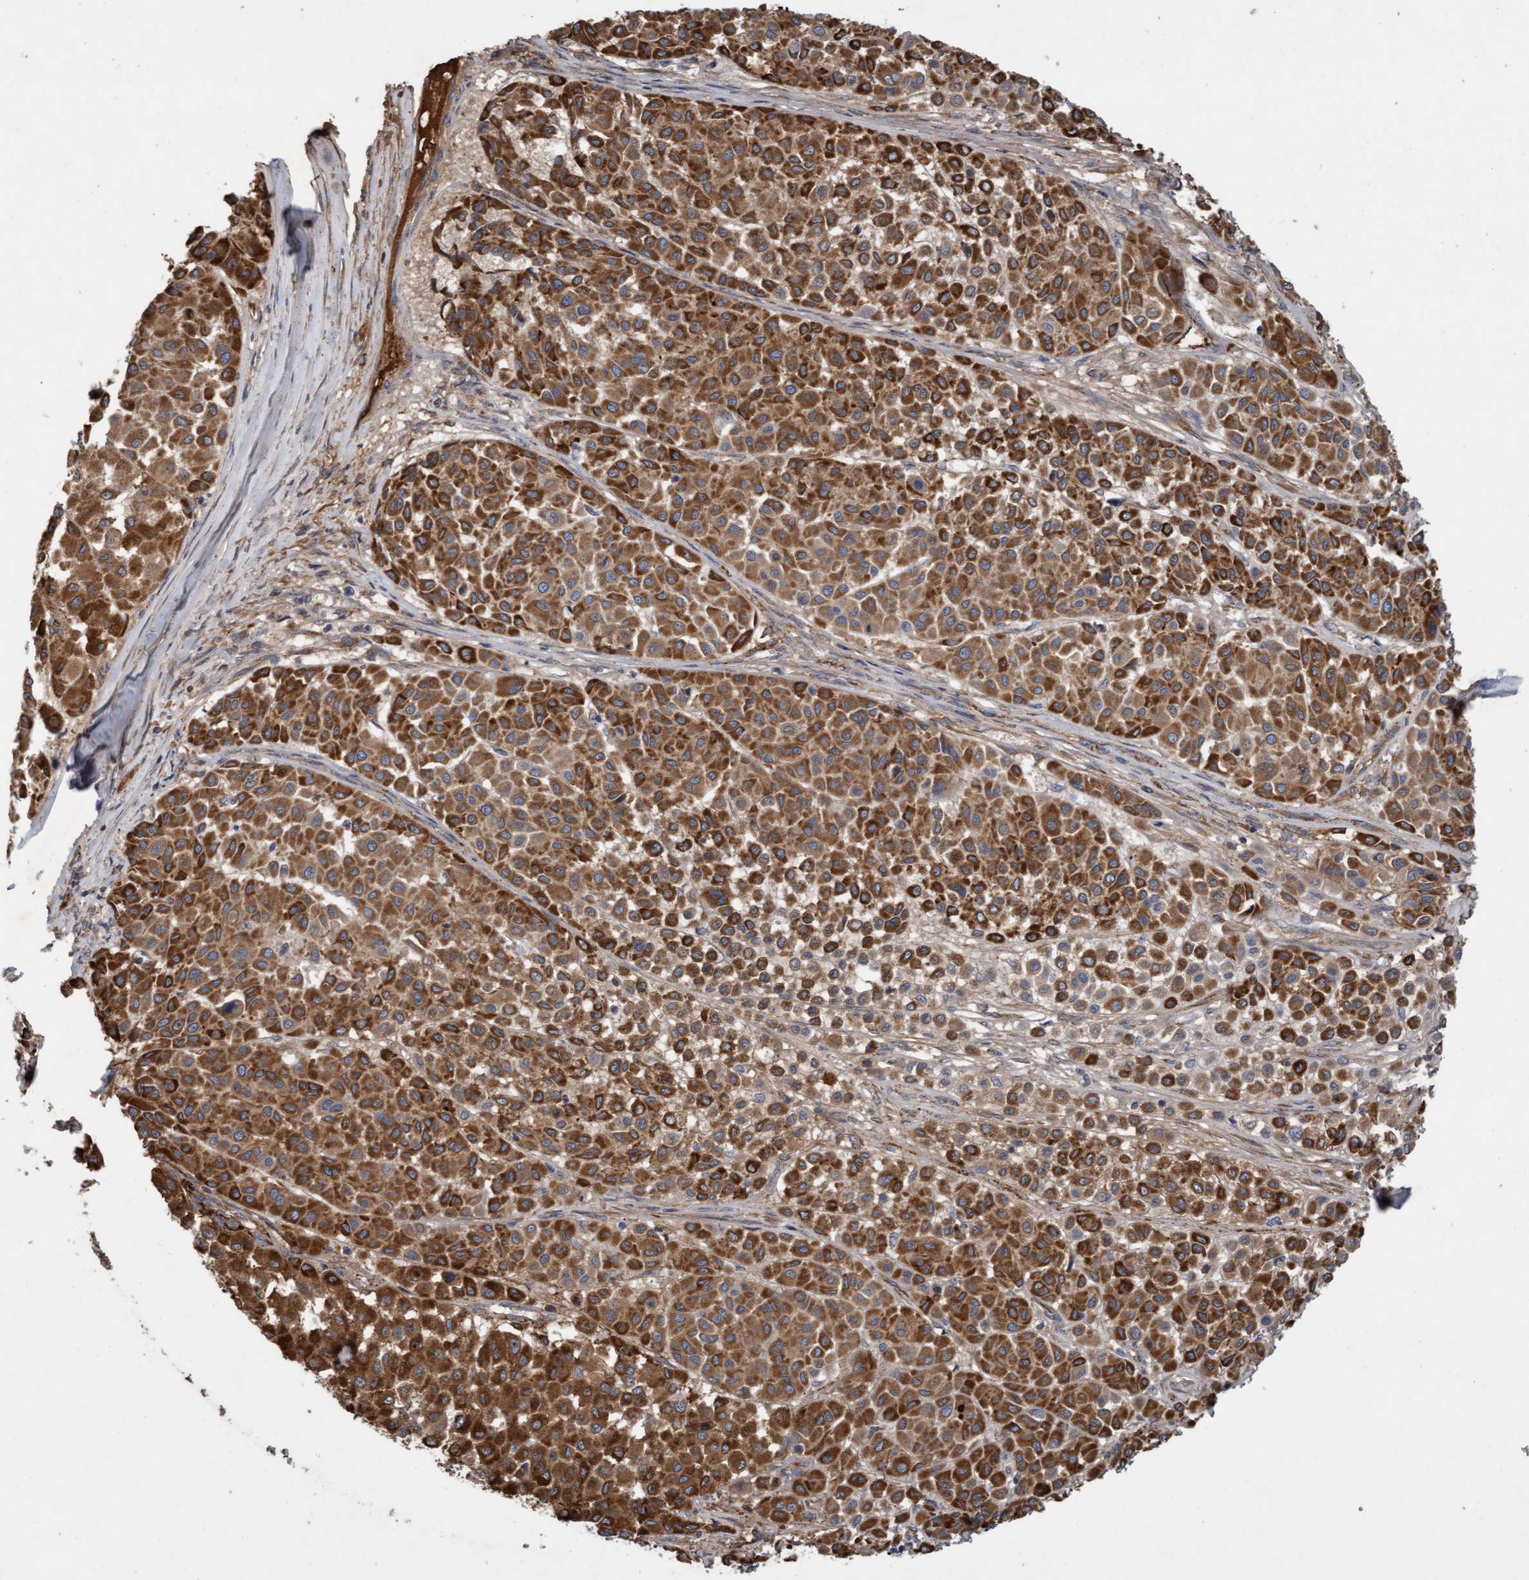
{"staining": {"intensity": "strong", "quantity": ">75%", "location": "cytoplasmic/membranous"}, "tissue": "melanoma", "cell_type": "Tumor cells", "image_type": "cancer", "snomed": [{"axis": "morphology", "description": "Malignant melanoma, Metastatic site"}, {"axis": "topography", "description": "Soft tissue"}], "caption": "This photomicrograph displays IHC staining of human melanoma, with high strong cytoplasmic/membranous staining in about >75% of tumor cells.", "gene": "DDHD2", "patient": {"sex": "male", "age": 41}}